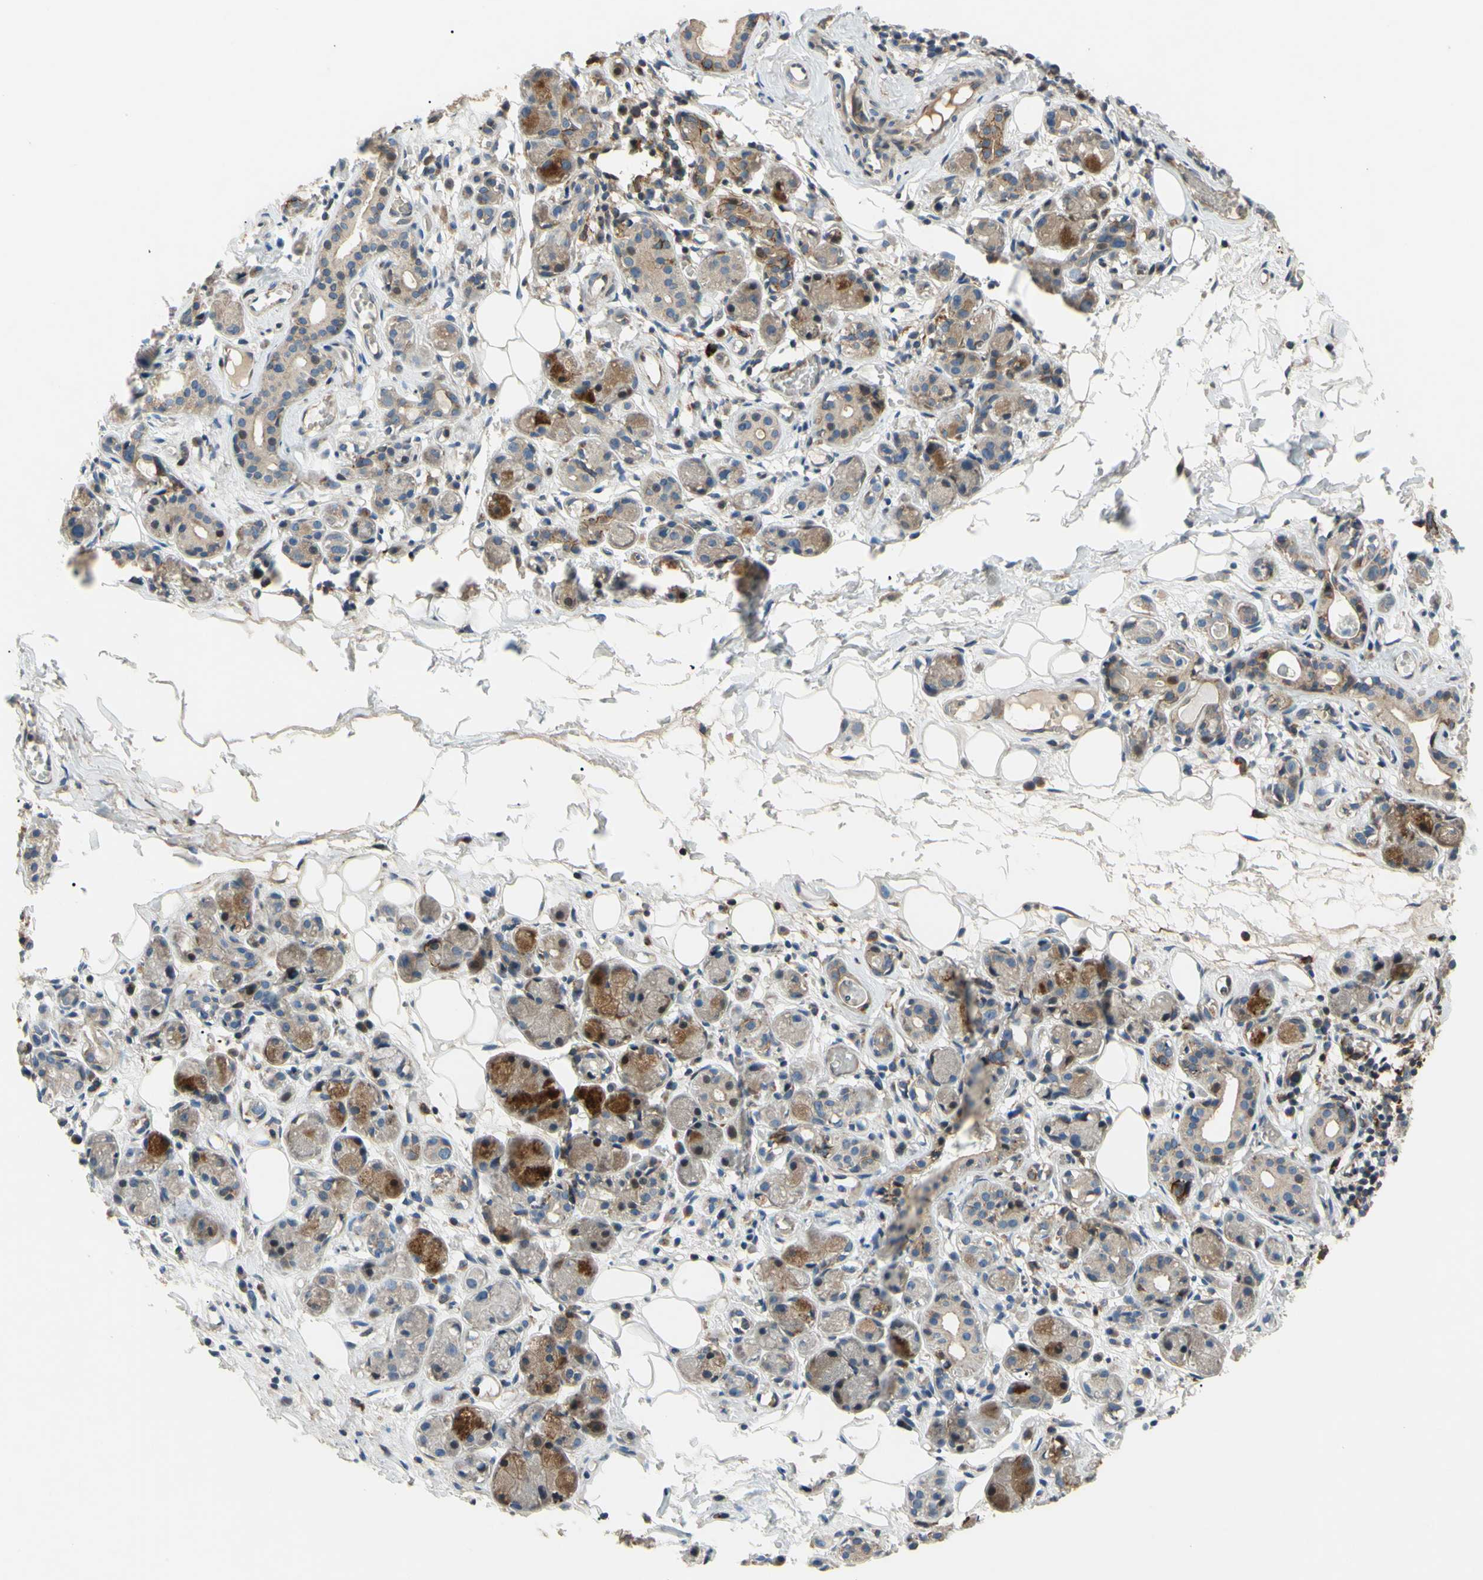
{"staining": {"intensity": "weak", "quantity": ">75%", "location": "cytoplasmic/membranous"}, "tissue": "adipose tissue", "cell_type": "Adipocytes", "image_type": "normal", "snomed": [{"axis": "morphology", "description": "Normal tissue, NOS"}, {"axis": "morphology", "description": "Inflammation, NOS"}, {"axis": "topography", "description": "Vascular tissue"}, {"axis": "topography", "description": "Salivary gland"}], "caption": "Protein expression analysis of benign adipose tissue displays weak cytoplasmic/membranous staining in approximately >75% of adipocytes. The staining is performed using DAB brown chromogen to label protein expression. The nuclei are counter-stained blue using hematoxylin.", "gene": "SPTLC1", "patient": {"sex": "female", "age": 75}}